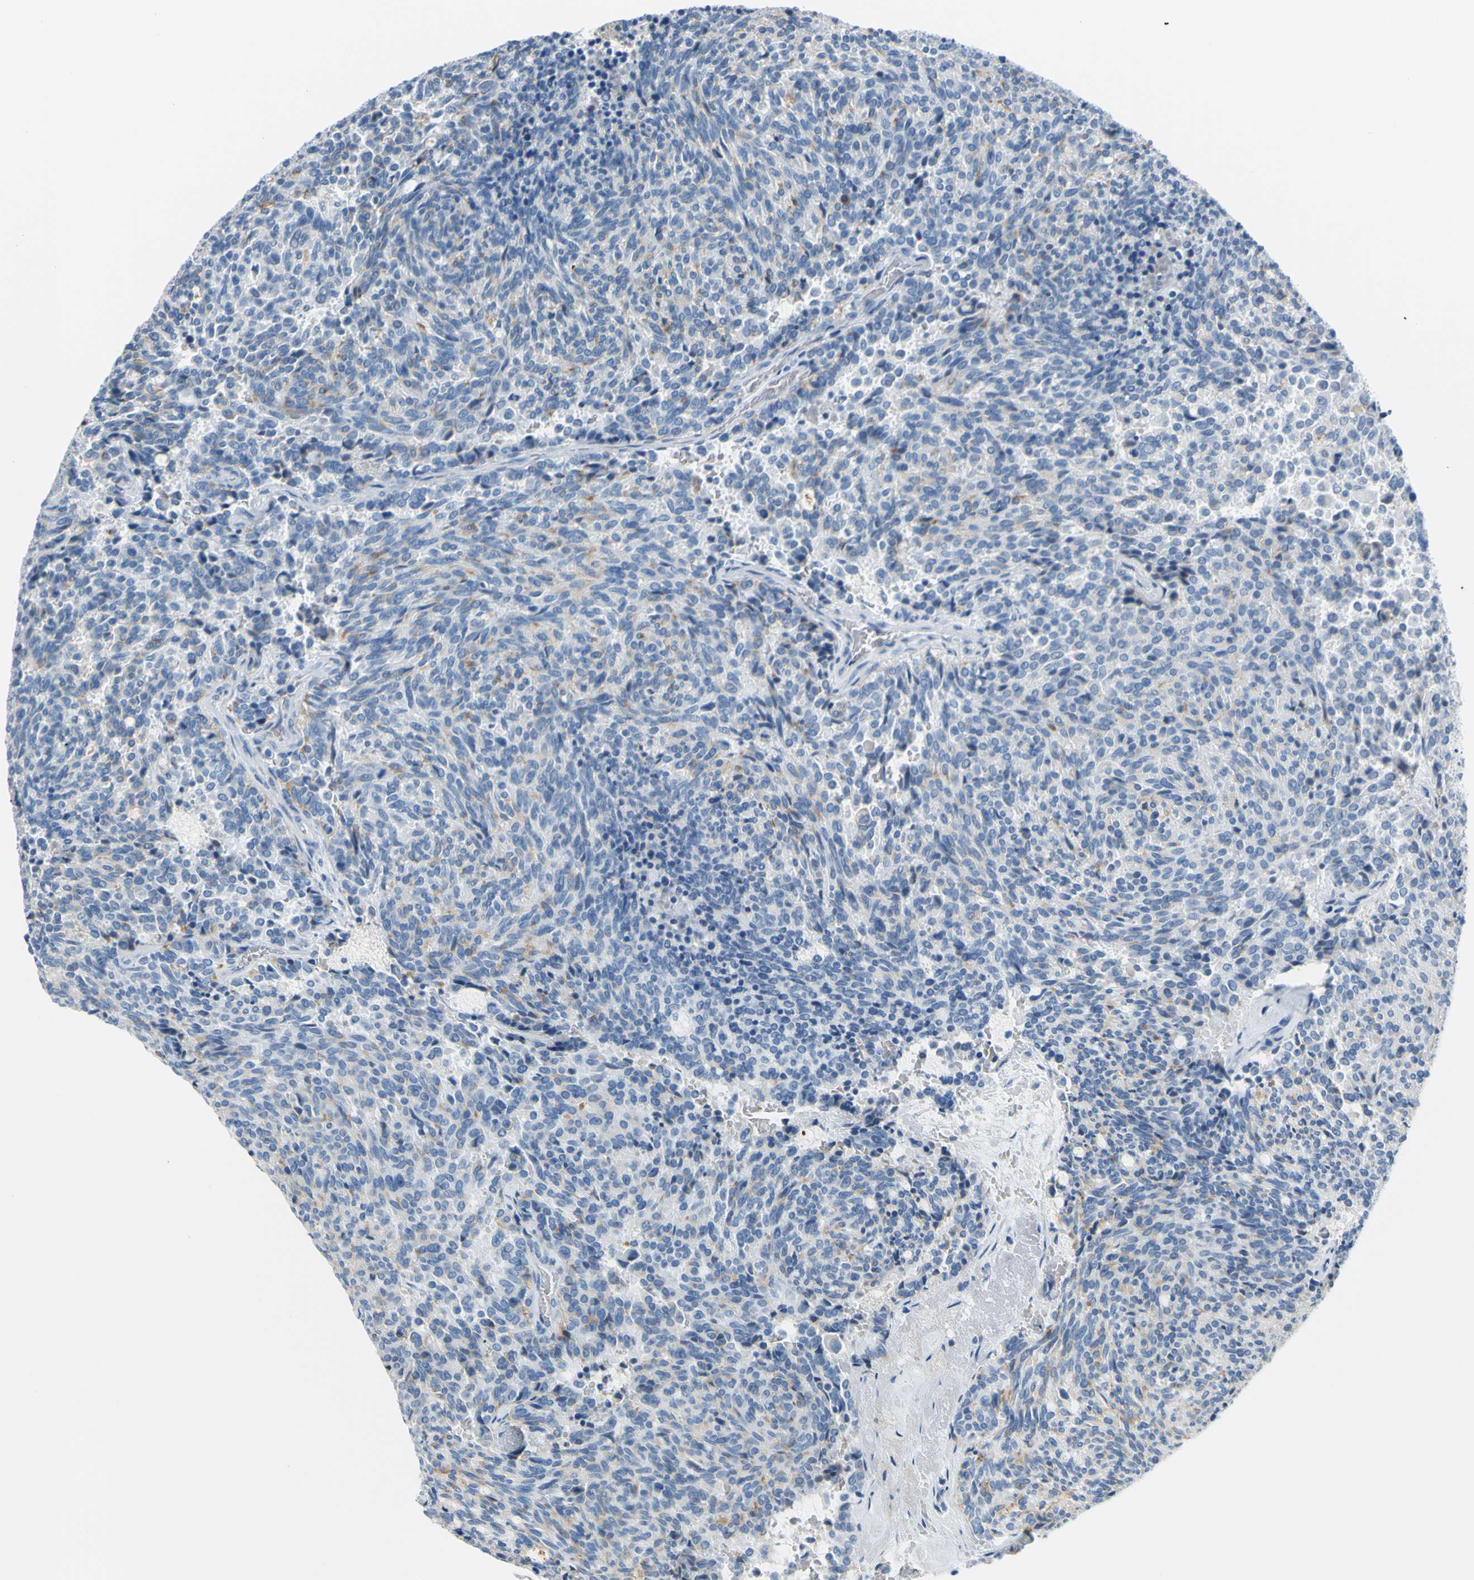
{"staining": {"intensity": "negative", "quantity": "none", "location": "none"}, "tissue": "carcinoid", "cell_type": "Tumor cells", "image_type": "cancer", "snomed": [{"axis": "morphology", "description": "Carcinoid, malignant, NOS"}, {"axis": "topography", "description": "Pancreas"}], "caption": "An image of human malignant carcinoid is negative for staining in tumor cells.", "gene": "DCT", "patient": {"sex": "female", "age": 54}}